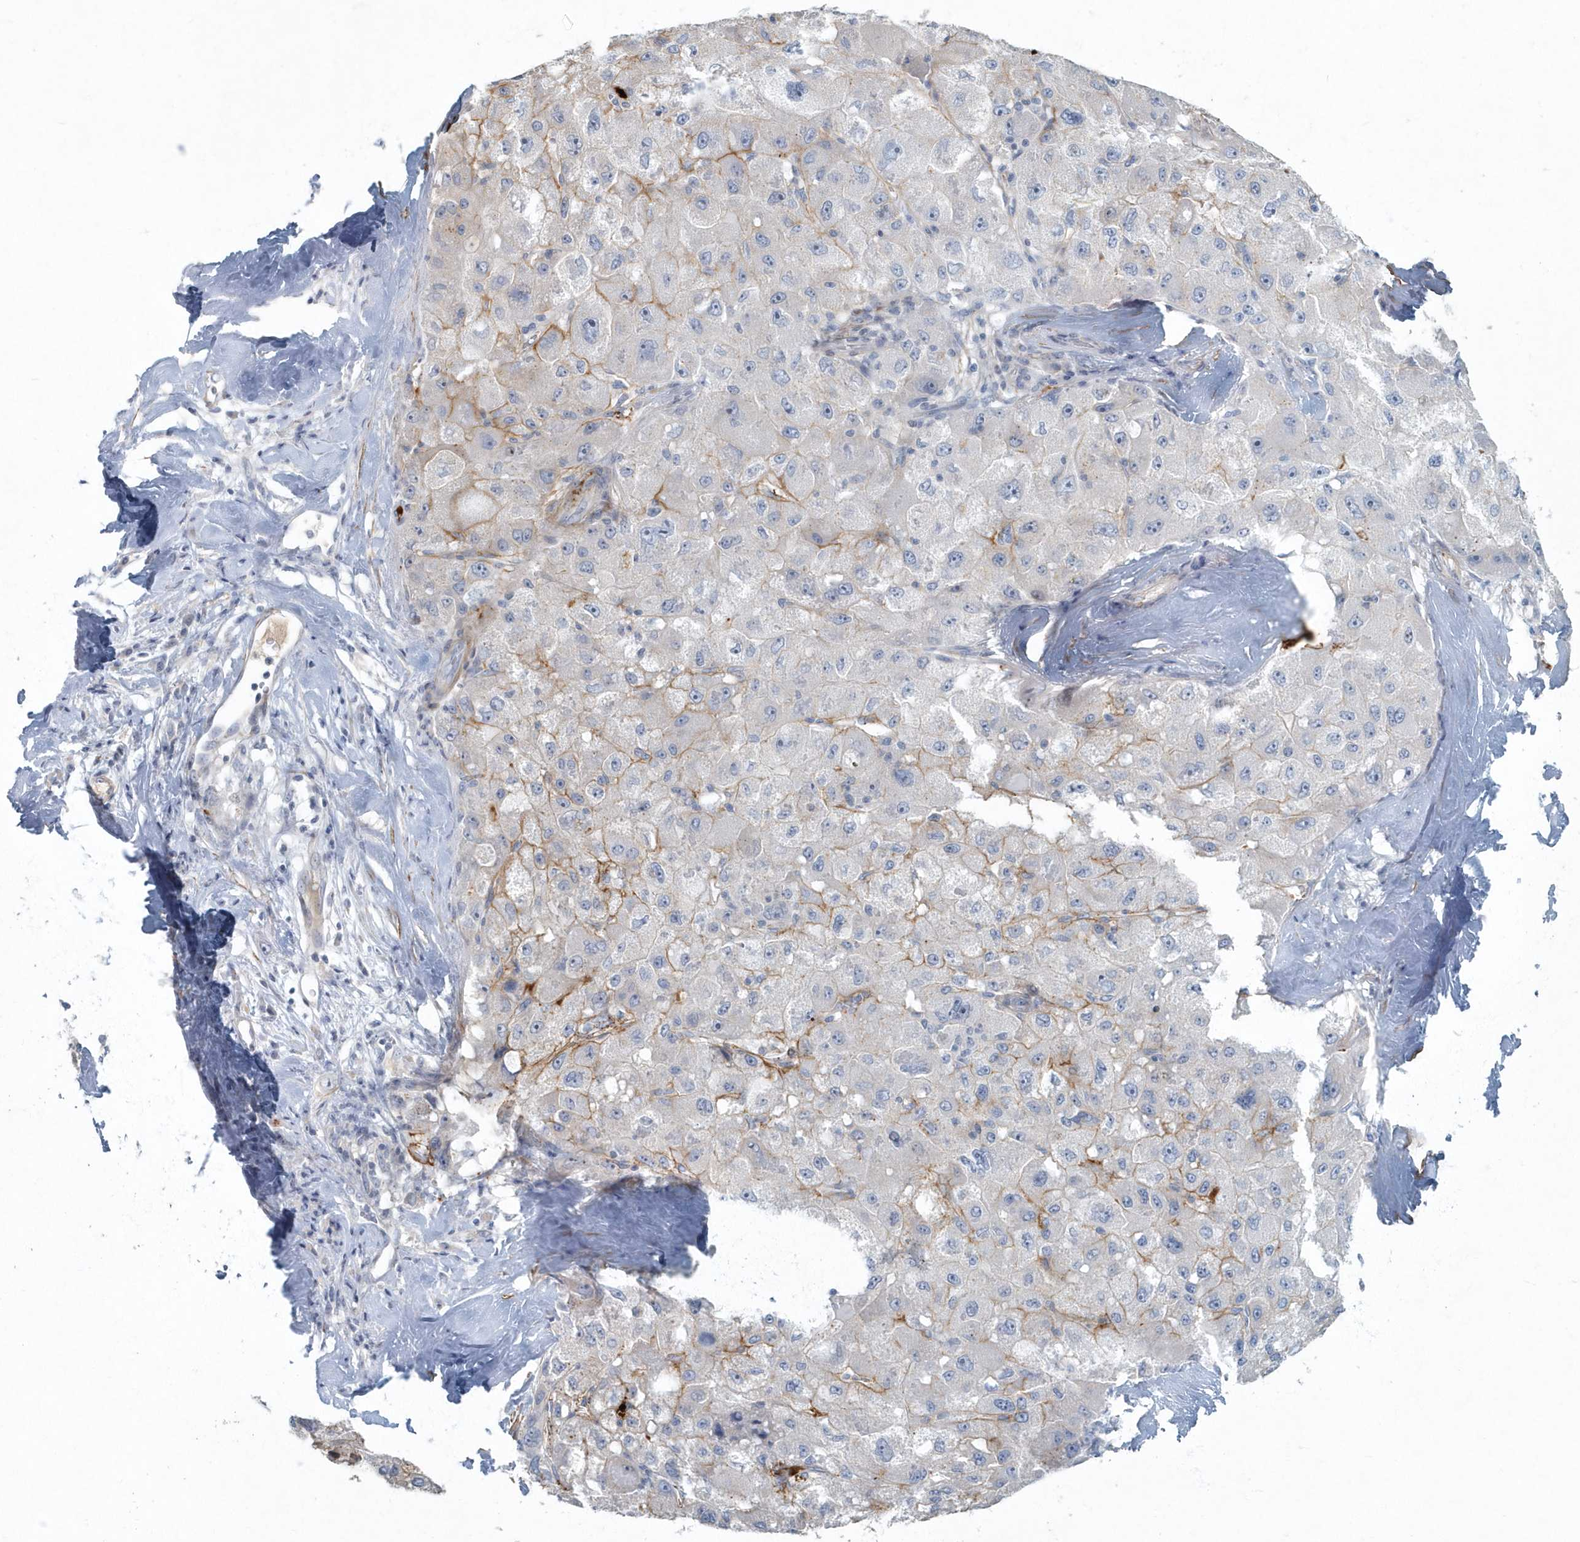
{"staining": {"intensity": "weak", "quantity": "<25%", "location": "cytoplasmic/membranous"}, "tissue": "liver cancer", "cell_type": "Tumor cells", "image_type": "cancer", "snomed": [{"axis": "morphology", "description": "Carcinoma, Hepatocellular, NOS"}, {"axis": "topography", "description": "Liver"}], "caption": "A high-resolution photomicrograph shows immunohistochemistry staining of liver cancer (hepatocellular carcinoma), which exhibits no significant expression in tumor cells.", "gene": "MYOT", "patient": {"sex": "male", "age": 80}}